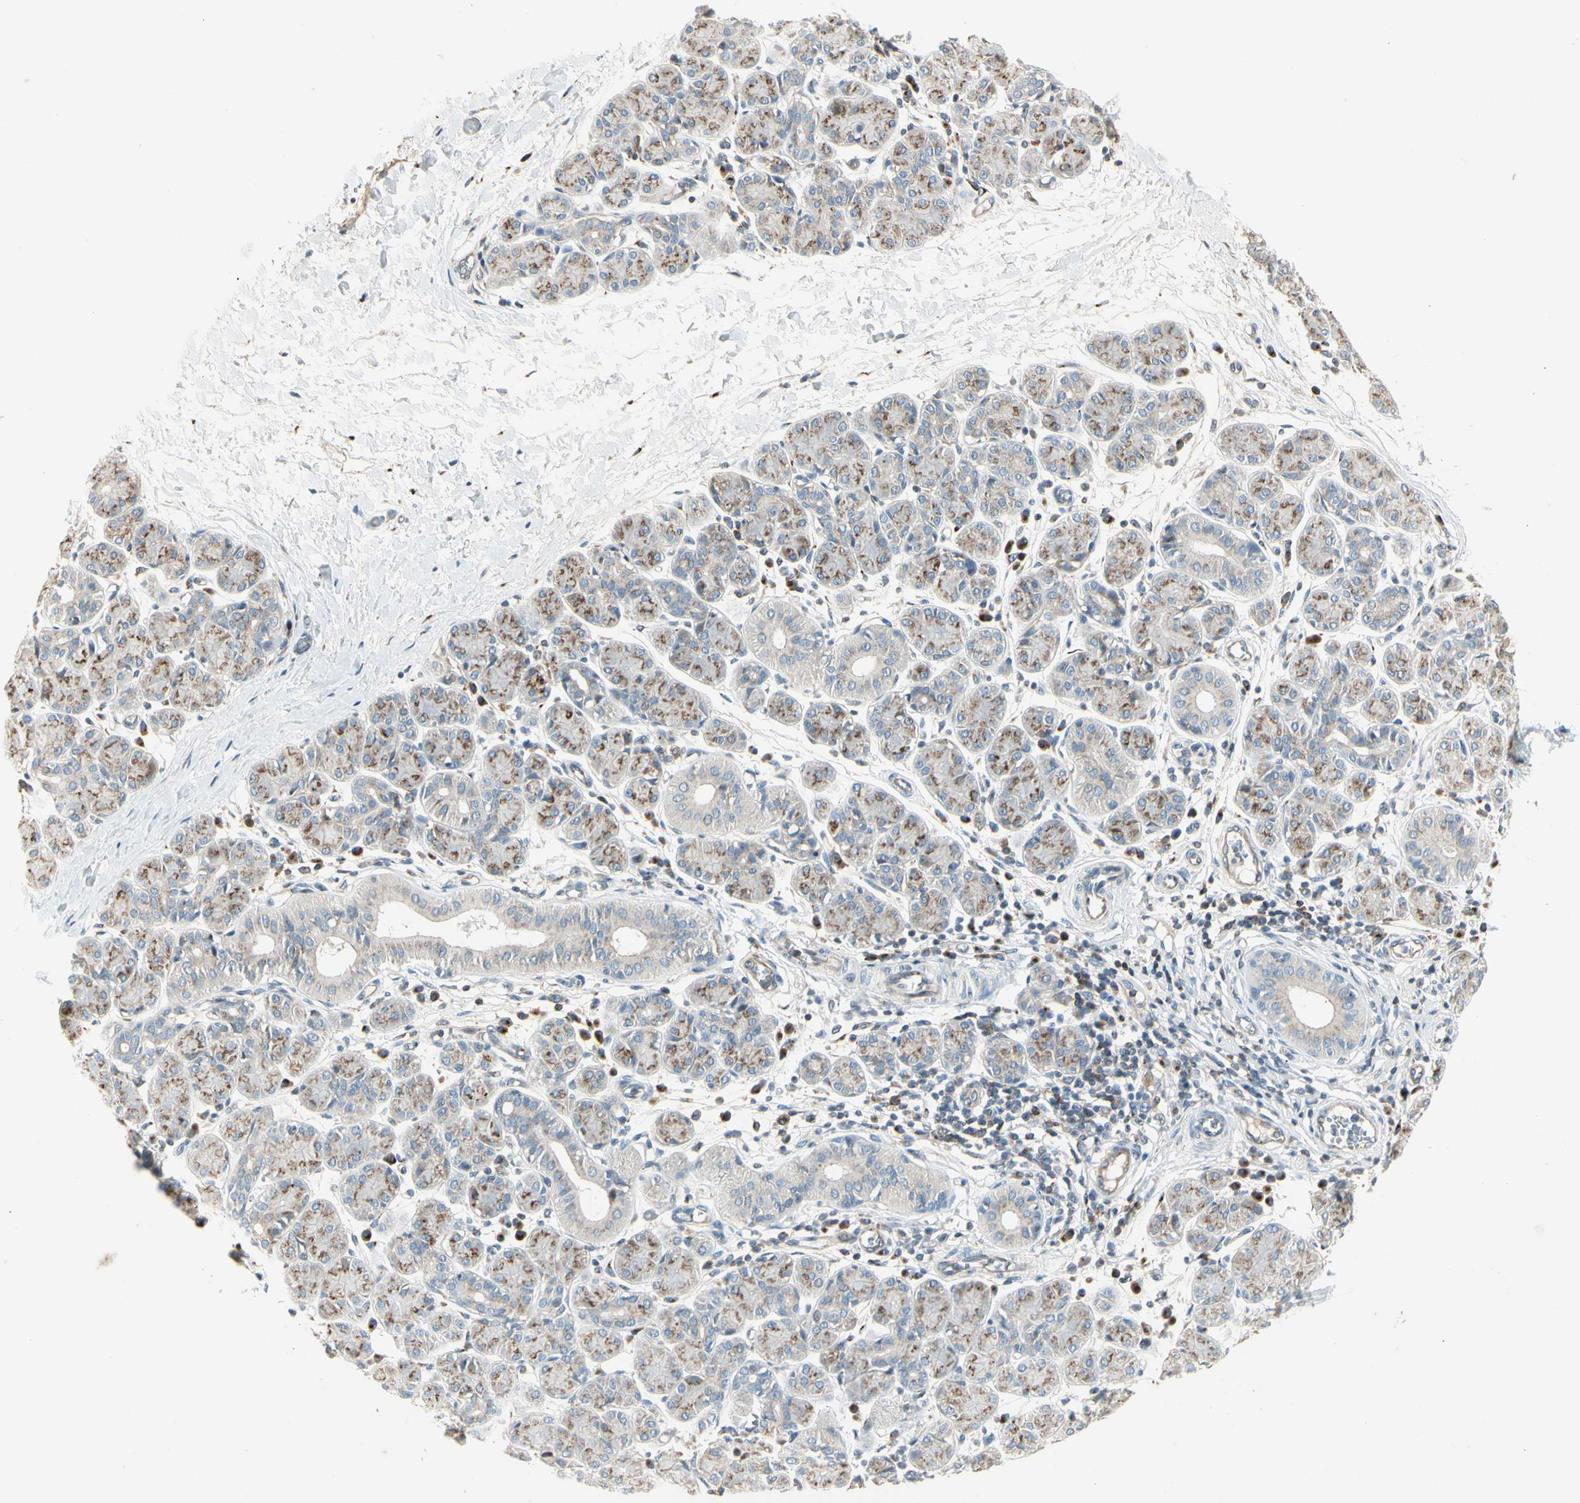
{"staining": {"intensity": "moderate", "quantity": ">75%", "location": "cytoplasmic/membranous"}, "tissue": "salivary gland", "cell_type": "Glandular cells", "image_type": "normal", "snomed": [{"axis": "morphology", "description": "Normal tissue, NOS"}, {"axis": "morphology", "description": "Inflammation, NOS"}, {"axis": "topography", "description": "Lymph node"}, {"axis": "topography", "description": "Salivary gland"}], "caption": "High-power microscopy captured an immunohistochemistry (IHC) photomicrograph of normal salivary gland, revealing moderate cytoplasmic/membranous expression in approximately >75% of glandular cells. (Stains: DAB in brown, nuclei in blue, Microscopy: brightfield microscopy at high magnification).", "gene": "ABCA3", "patient": {"sex": "male", "age": 3}}